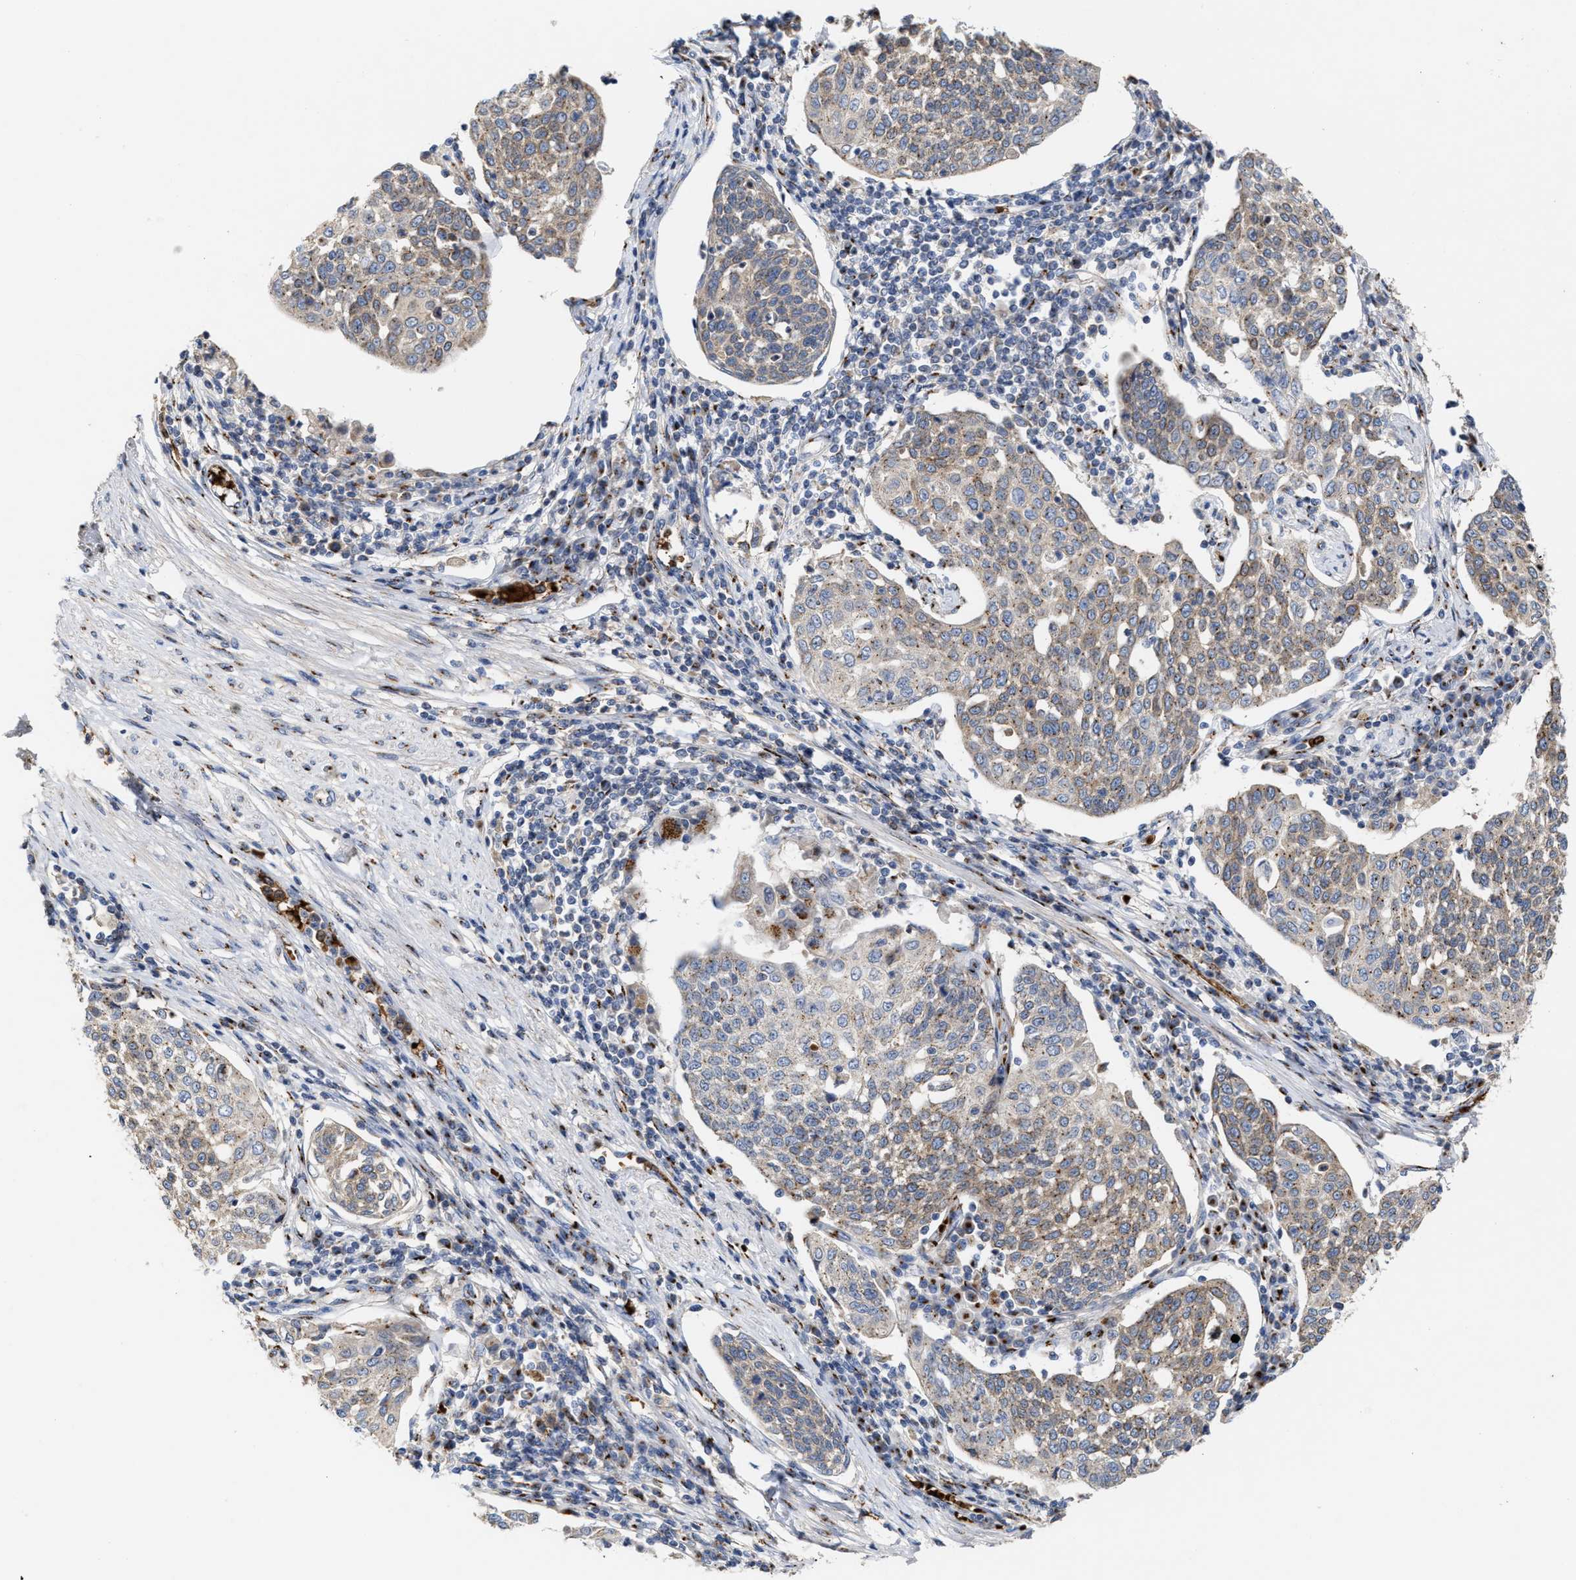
{"staining": {"intensity": "moderate", "quantity": ">75%", "location": "cytoplasmic/membranous"}, "tissue": "cervical cancer", "cell_type": "Tumor cells", "image_type": "cancer", "snomed": [{"axis": "morphology", "description": "Squamous cell carcinoma, NOS"}, {"axis": "topography", "description": "Cervix"}], "caption": "Cervical cancer stained with a protein marker reveals moderate staining in tumor cells.", "gene": "CCL2", "patient": {"sex": "female", "age": 34}}